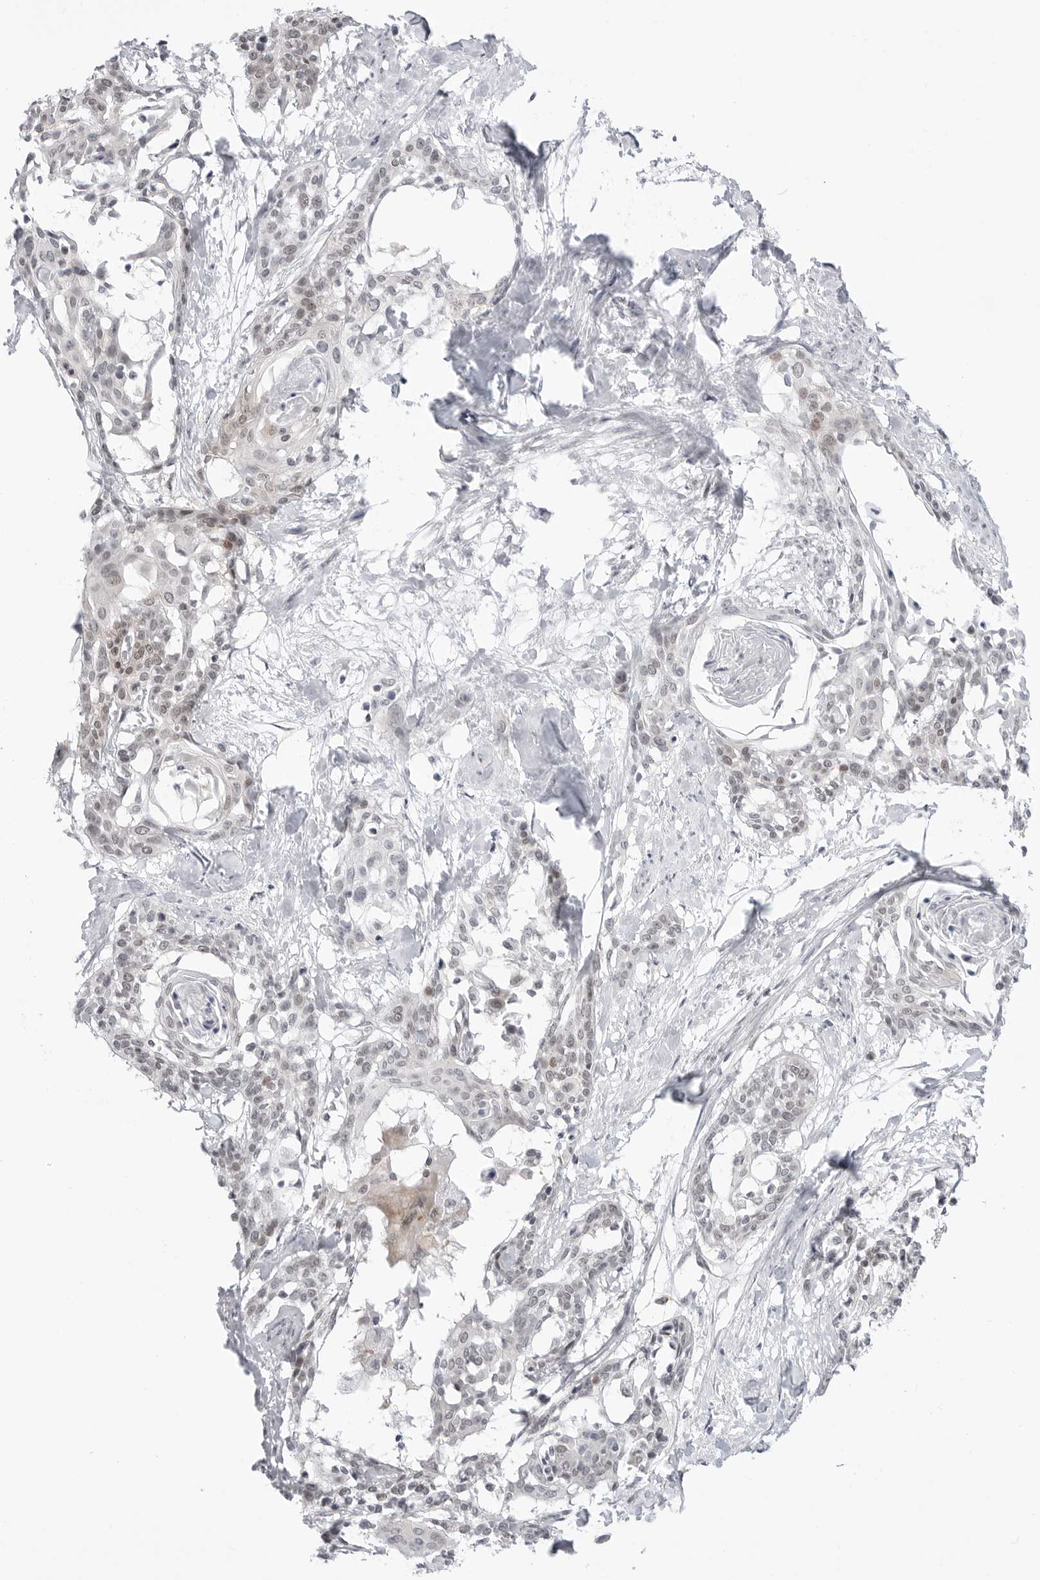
{"staining": {"intensity": "negative", "quantity": "none", "location": "none"}, "tissue": "cervical cancer", "cell_type": "Tumor cells", "image_type": "cancer", "snomed": [{"axis": "morphology", "description": "Squamous cell carcinoma, NOS"}, {"axis": "topography", "description": "Cervix"}], "caption": "DAB immunohistochemical staining of squamous cell carcinoma (cervical) exhibits no significant staining in tumor cells.", "gene": "PPP2R5C", "patient": {"sex": "female", "age": 57}}